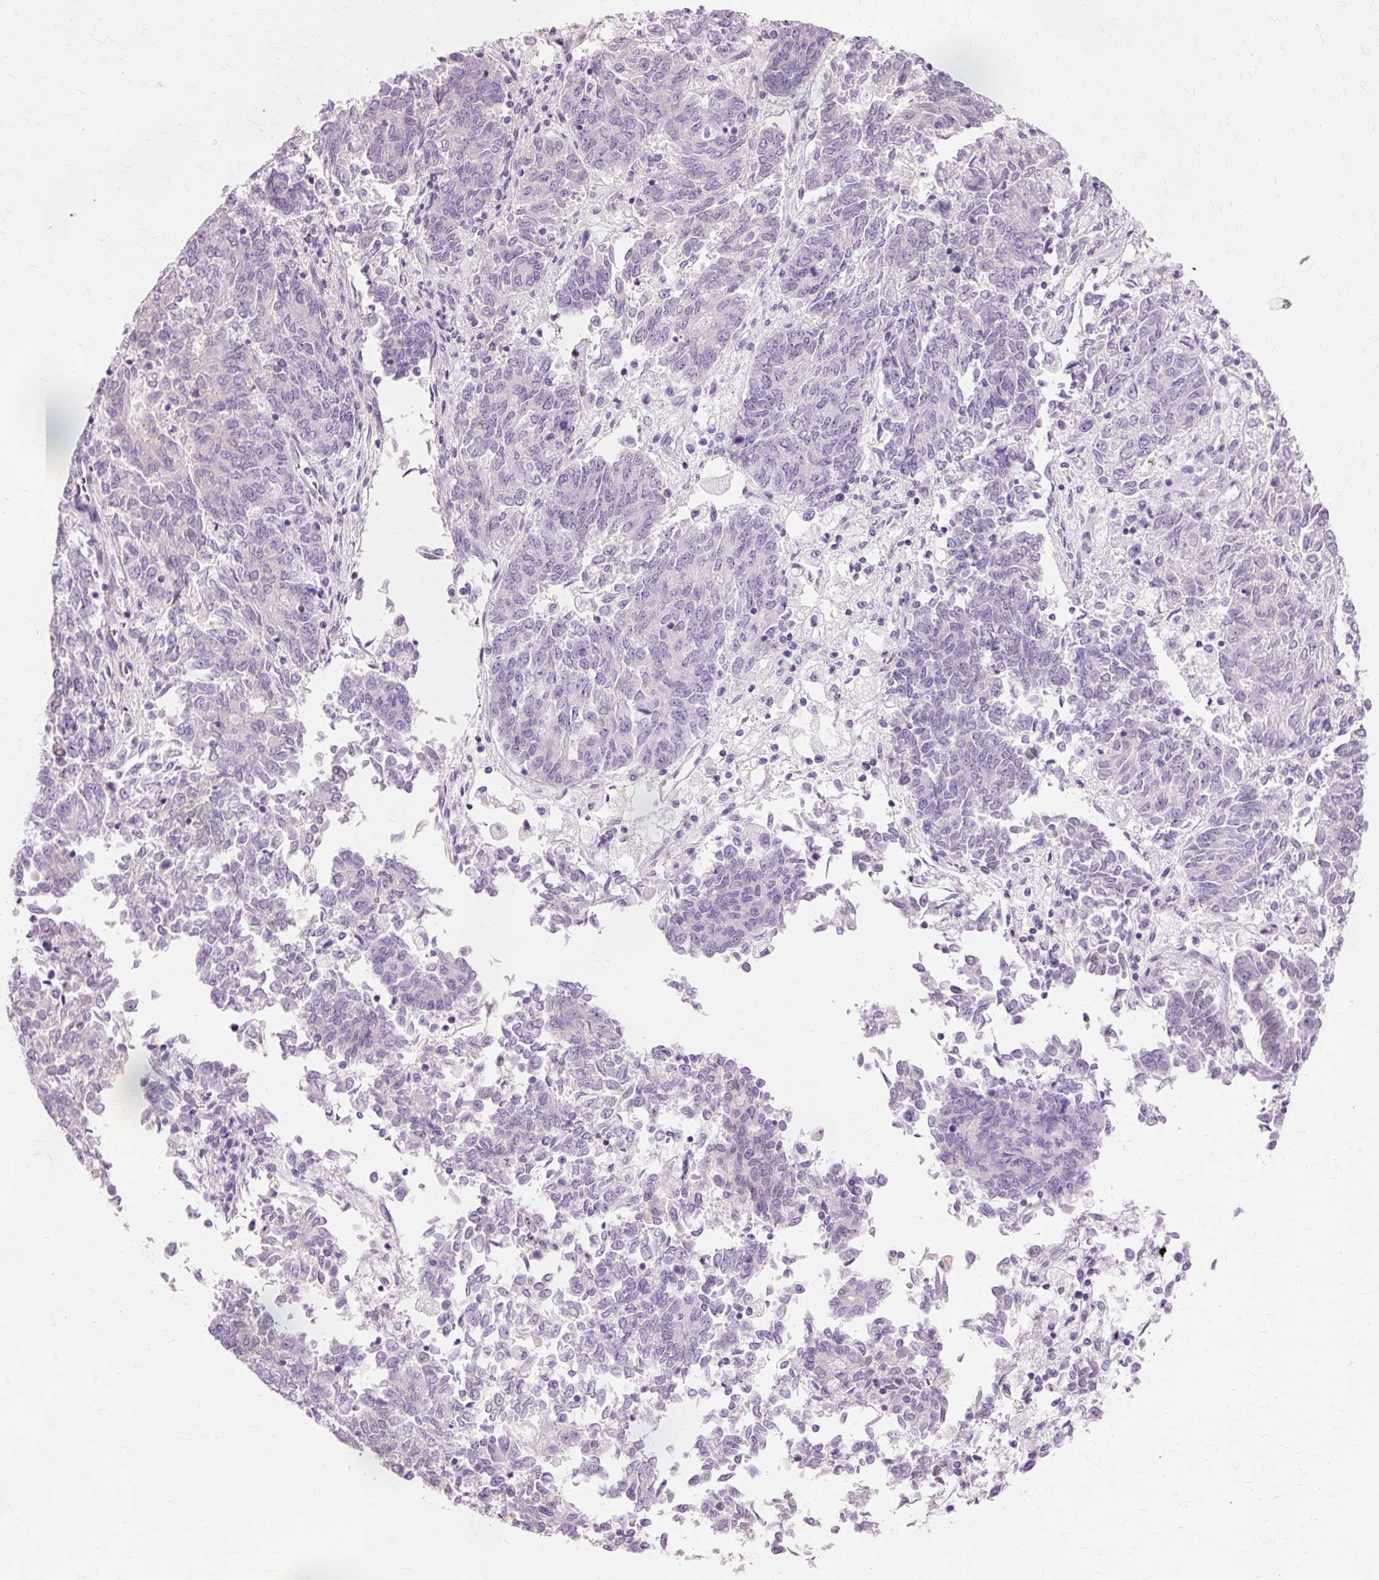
{"staining": {"intensity": "negative", "quantity": "none", "location": "none"}, "tissue": "endometrial cancer", "cell_type": "Tumor cells", "image_type": "cancer", "snomed": [{"axis": "morphology", "description": "Adenocarcinoma, NOS"}, {"axis": "topography", "description": "Endometrium"}], "caption": "IHC histopathology image of human endometrial adenocarcinoma stained for a protein (brown), which displays no staining in tumor cells. The staining is performed using DAB (3,3'-diaminobenzidine) brown chromogen with nuclei counter-stained in using hematoxylin.", "gene": "VN1R2", "patient": {"sex": "female", "age": 80}}